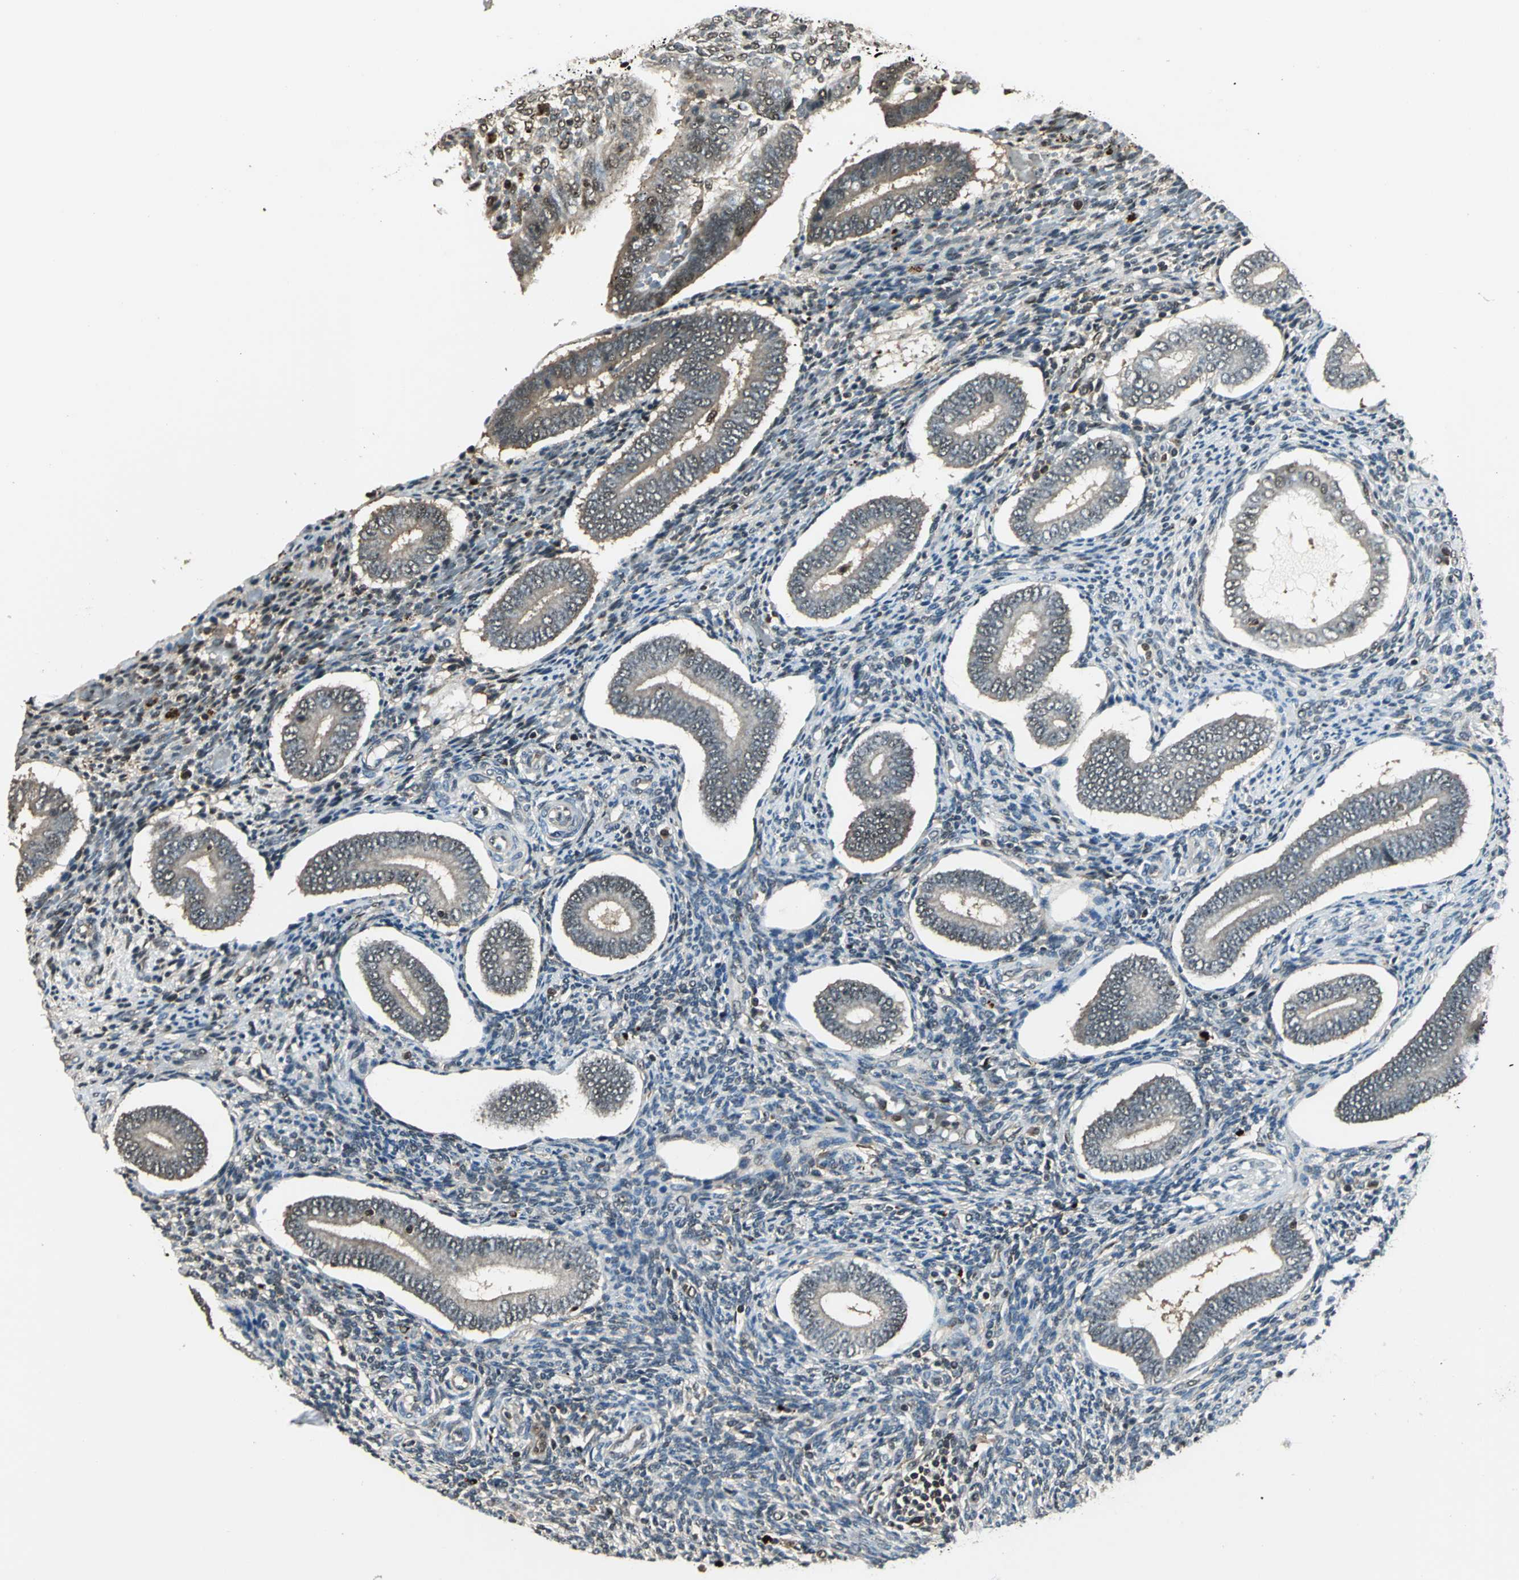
{"staining": {"intensity": "negative", "quantity": "none", "location": "none"}, "tissue": "endometrium", "cell_type": "Cells in endometrial stroma", "image_type": "normal", "snomed": [{"axis": "morphology", "description": "Normal tissue, NOS"}, {"axis": "topography", "description": "Endometrium"}], "caption": "High magnification brightfield microscopy of unremarkable endometrium stained with DAB (brown) and counterstained with hematoxylin (blue): cells in endometrial stroma show no significant expression.", "gene": "PPP1R13L", "patient": {"sex": "female", "age": 42}}